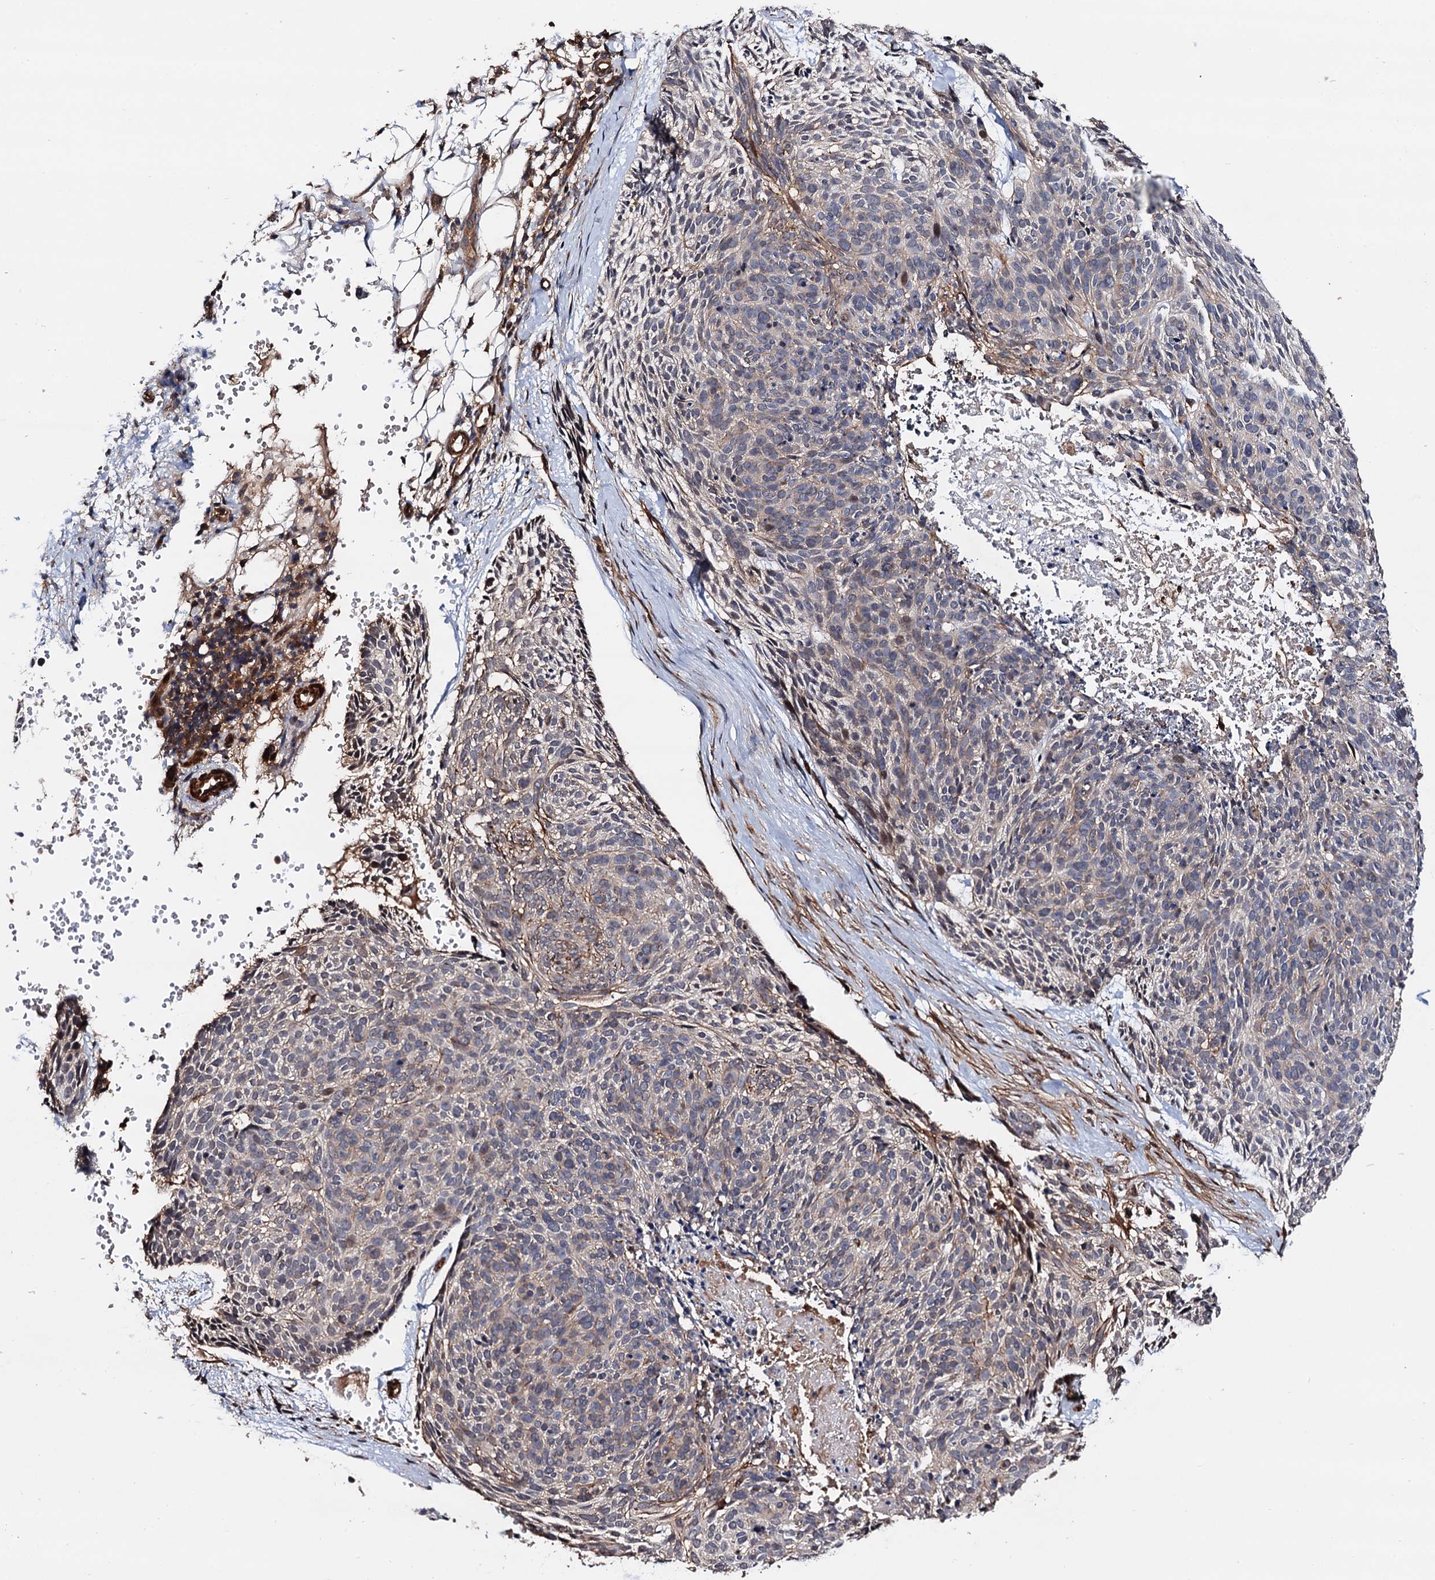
{"staining": {"intensity": "moderate", "quantity": "<25%", "location": "cytoplasmic/membranous"}, "tissue": "skin cancer", "cell_type": "Tumor cells", "image_type": "cancer", "snomed": [{"axis": "morphology", "description": "Normal tissue, NOS"}, {"axis": "morphology", "description": "Basal cell carcinoma"}, {"axis": "topography", "description": "Skin"}], "caption": "Immunohistochemical staining of skin cancer (basal cell carcinoma) reveals low levels of moderate cytoplasmic/membranous protein expression in approximately <25% of tumor cells.", "gene": "BORA", "patient": {"sex": "male", "age": 66}}